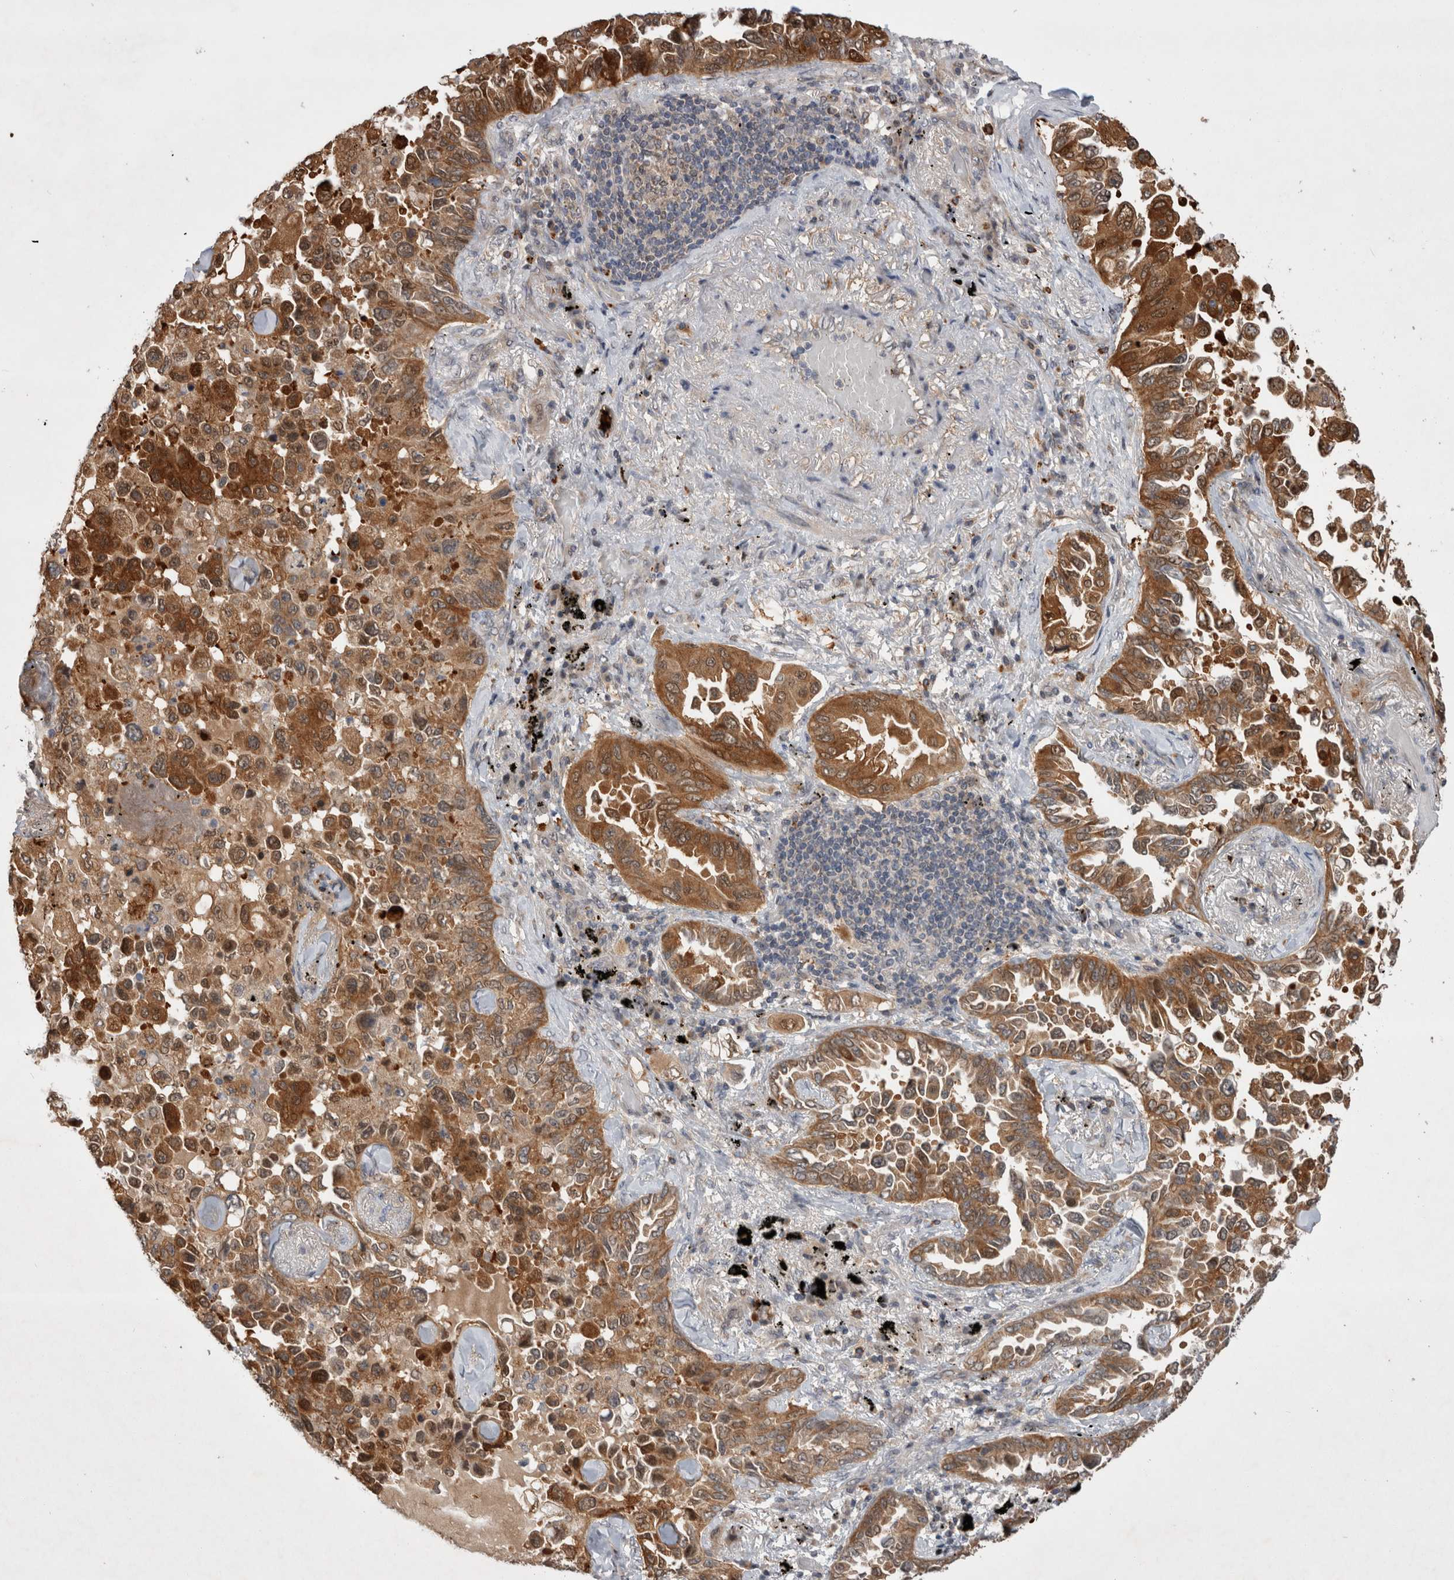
{"staining": {"intensity": "strong", "quantity": ">75%", "location": "cytoplasmic/membranous"}, "tissue": "lung cancer", "cell_type": "Tumor cells", "image_type": "cancer", "snomed": [{"axis": "morphology", "description": "Adenocarcinoma, NOS"}, {"axis": "topography", "description": "Lung"}], "caption": "Adenocarcinoma (lung) stained with a brown dye exhibits strong cytoplasmic/membranous positive staining in about >75% of tumor cells.", "gene": "MRPL37", "patient": {"sex": "female", "age": 67}}